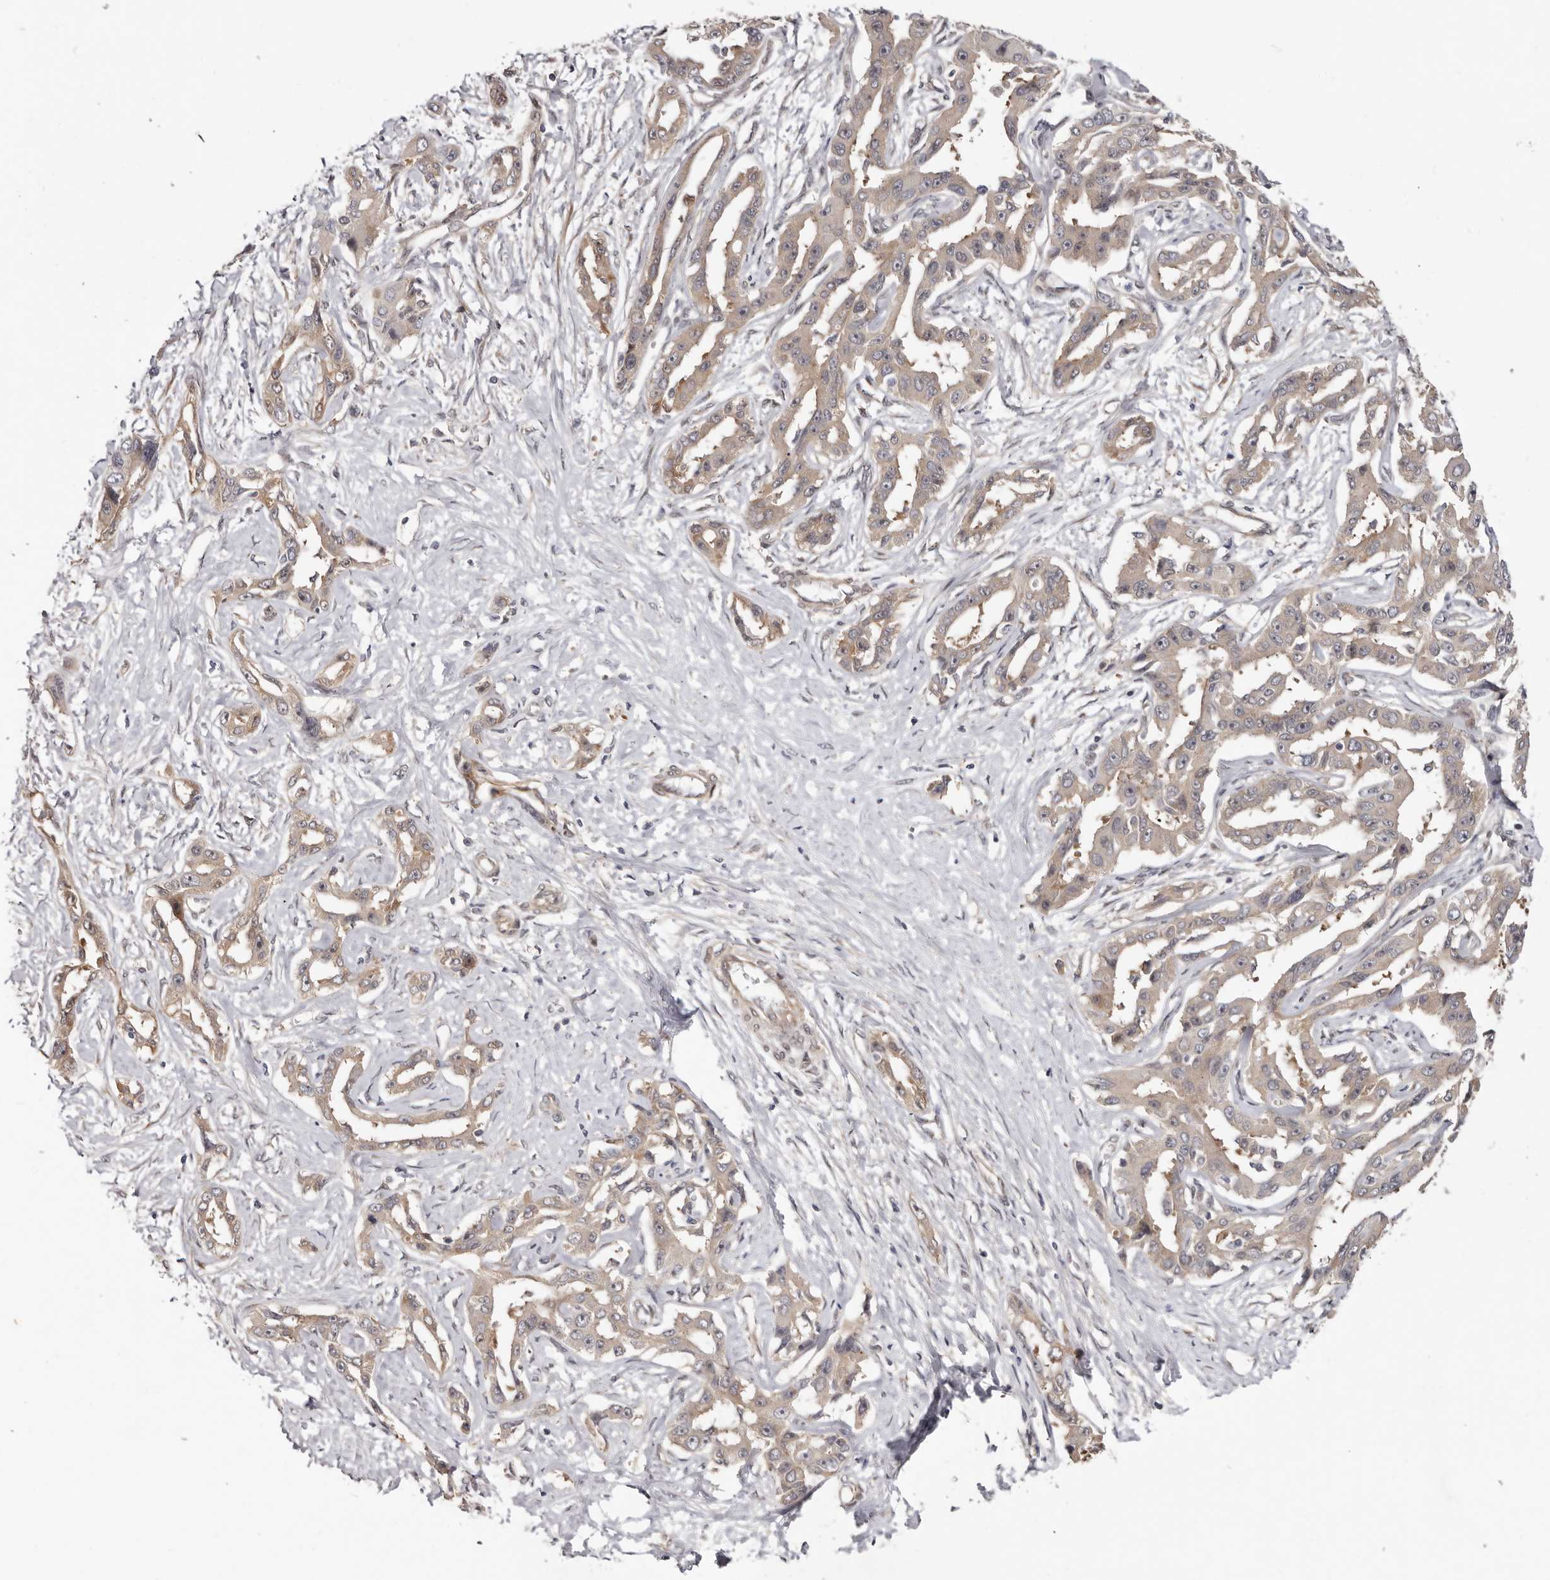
{"staining": {"intensity": "weak", "quantity": ">75%", "location": "cytoplasmic/membranous"}, "tissue": "liver cancer", "cell_type": "Tumor cells", "image_type": "cancer", "snomed": [{"axis": "morphology", "description": "Cholangiocarcinoma"}, {"axis": "topography", "description": "Liver"}], "caption": "The micrograph displays immunohistochemical staining of liver cancer. There is weak cytoplasmic/membranous staining is appreciated in about >75% of tumor cells. Using DAB (3,3'-diaminobenzidine) (brown) and hematoxylin (blue) stains, captured at high magnification using brightfield microscopy.", "gene": "SBDS", "patient": {"sex": "male", "age": 59}}